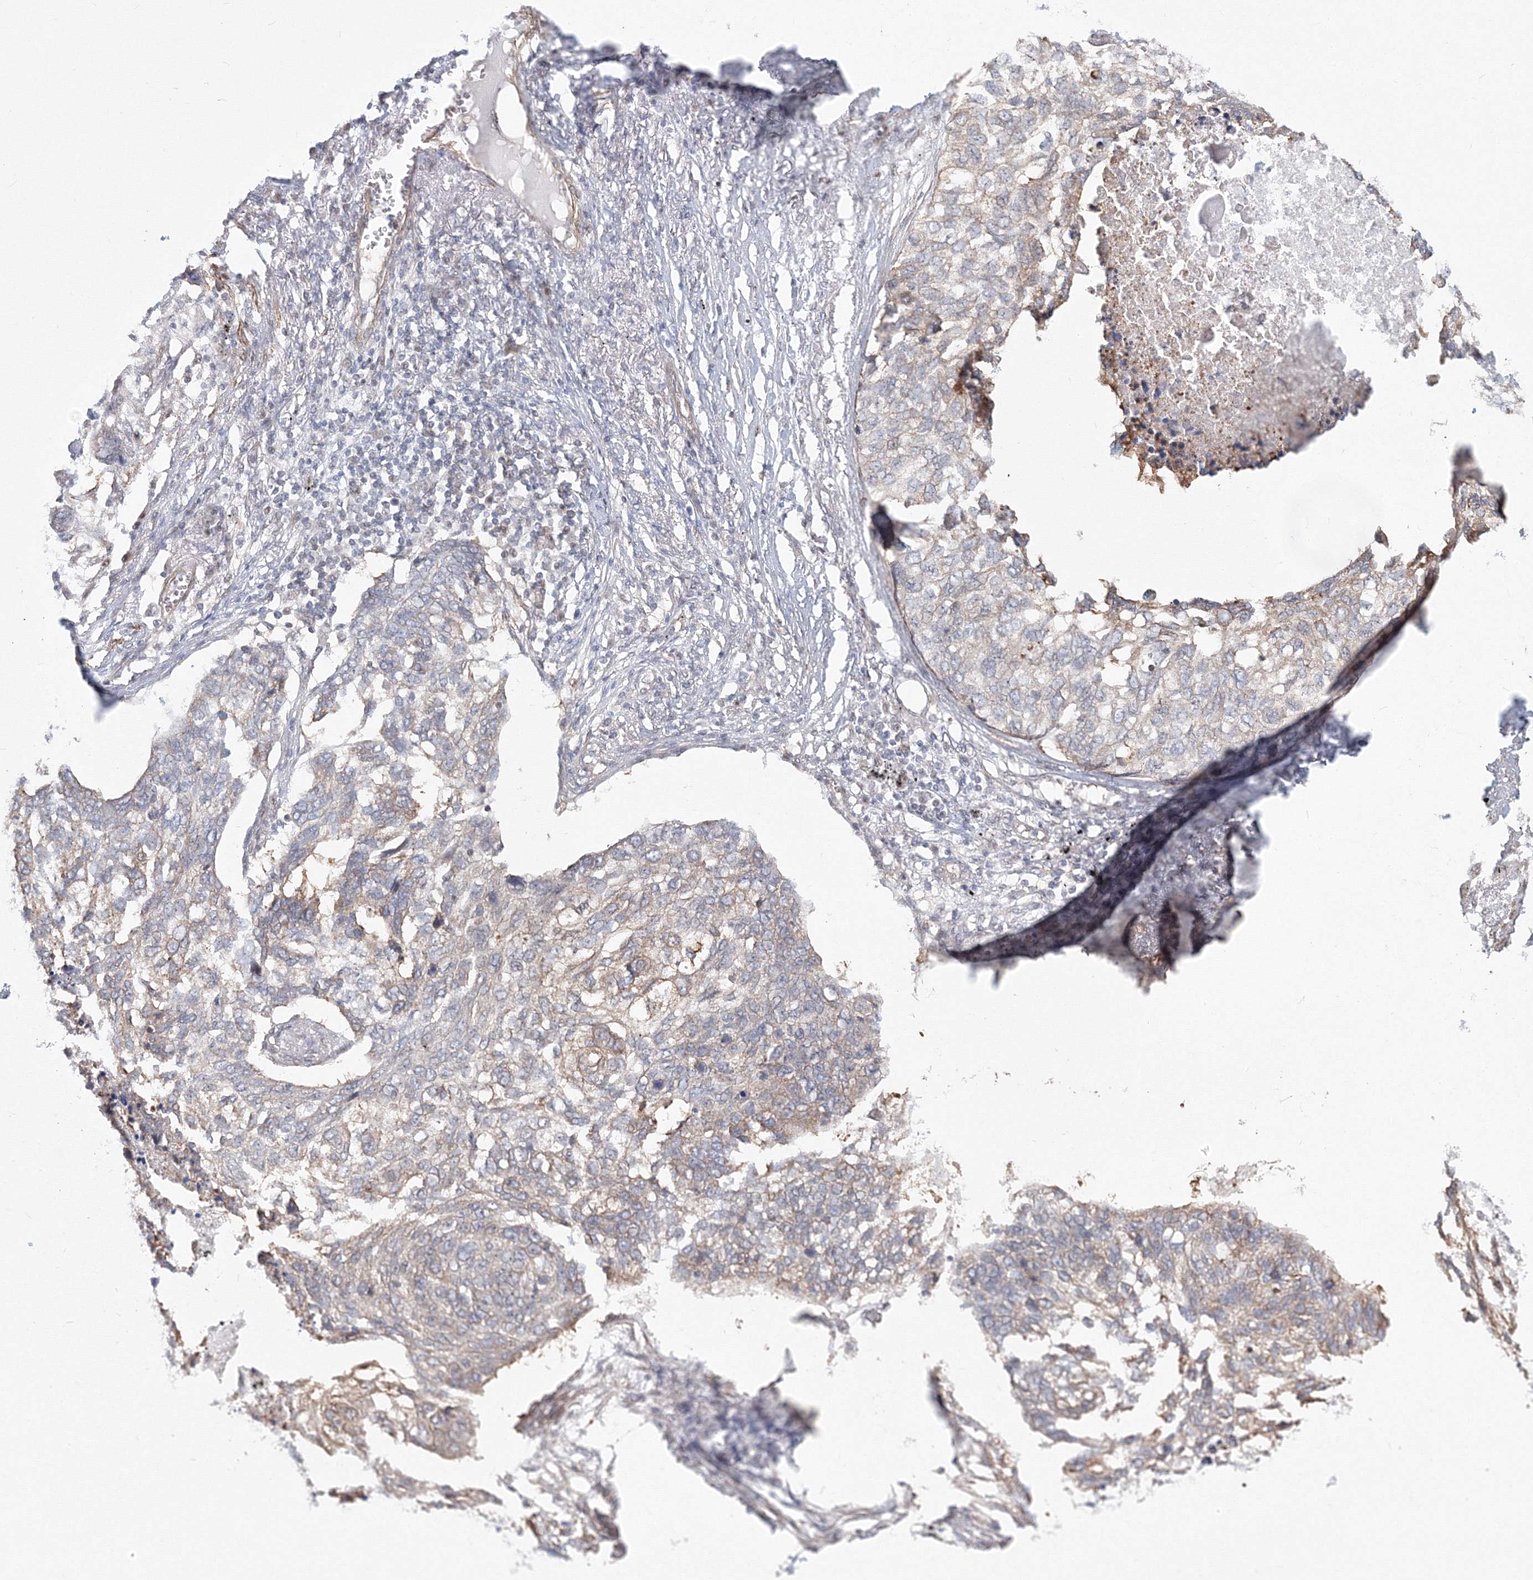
{"staining": {"intensity": "weak", "quantity": "<25%", "location": "cytoplasmic/membranous"}, "tissue": "lung cancer", "cell_type": "Tumor cells", "image_type": "cancer", "snomed": [{"axis": "morphology", "description": "Squamous cell carcinoma, NOS"}, {"axis": "topography", "description": "Lung"}], "caption": "The image exhibits no staining of tumor cells in lung cancer.", "gene": "ARHGAP21", "patient": {"sex": "female", "age": 63}}